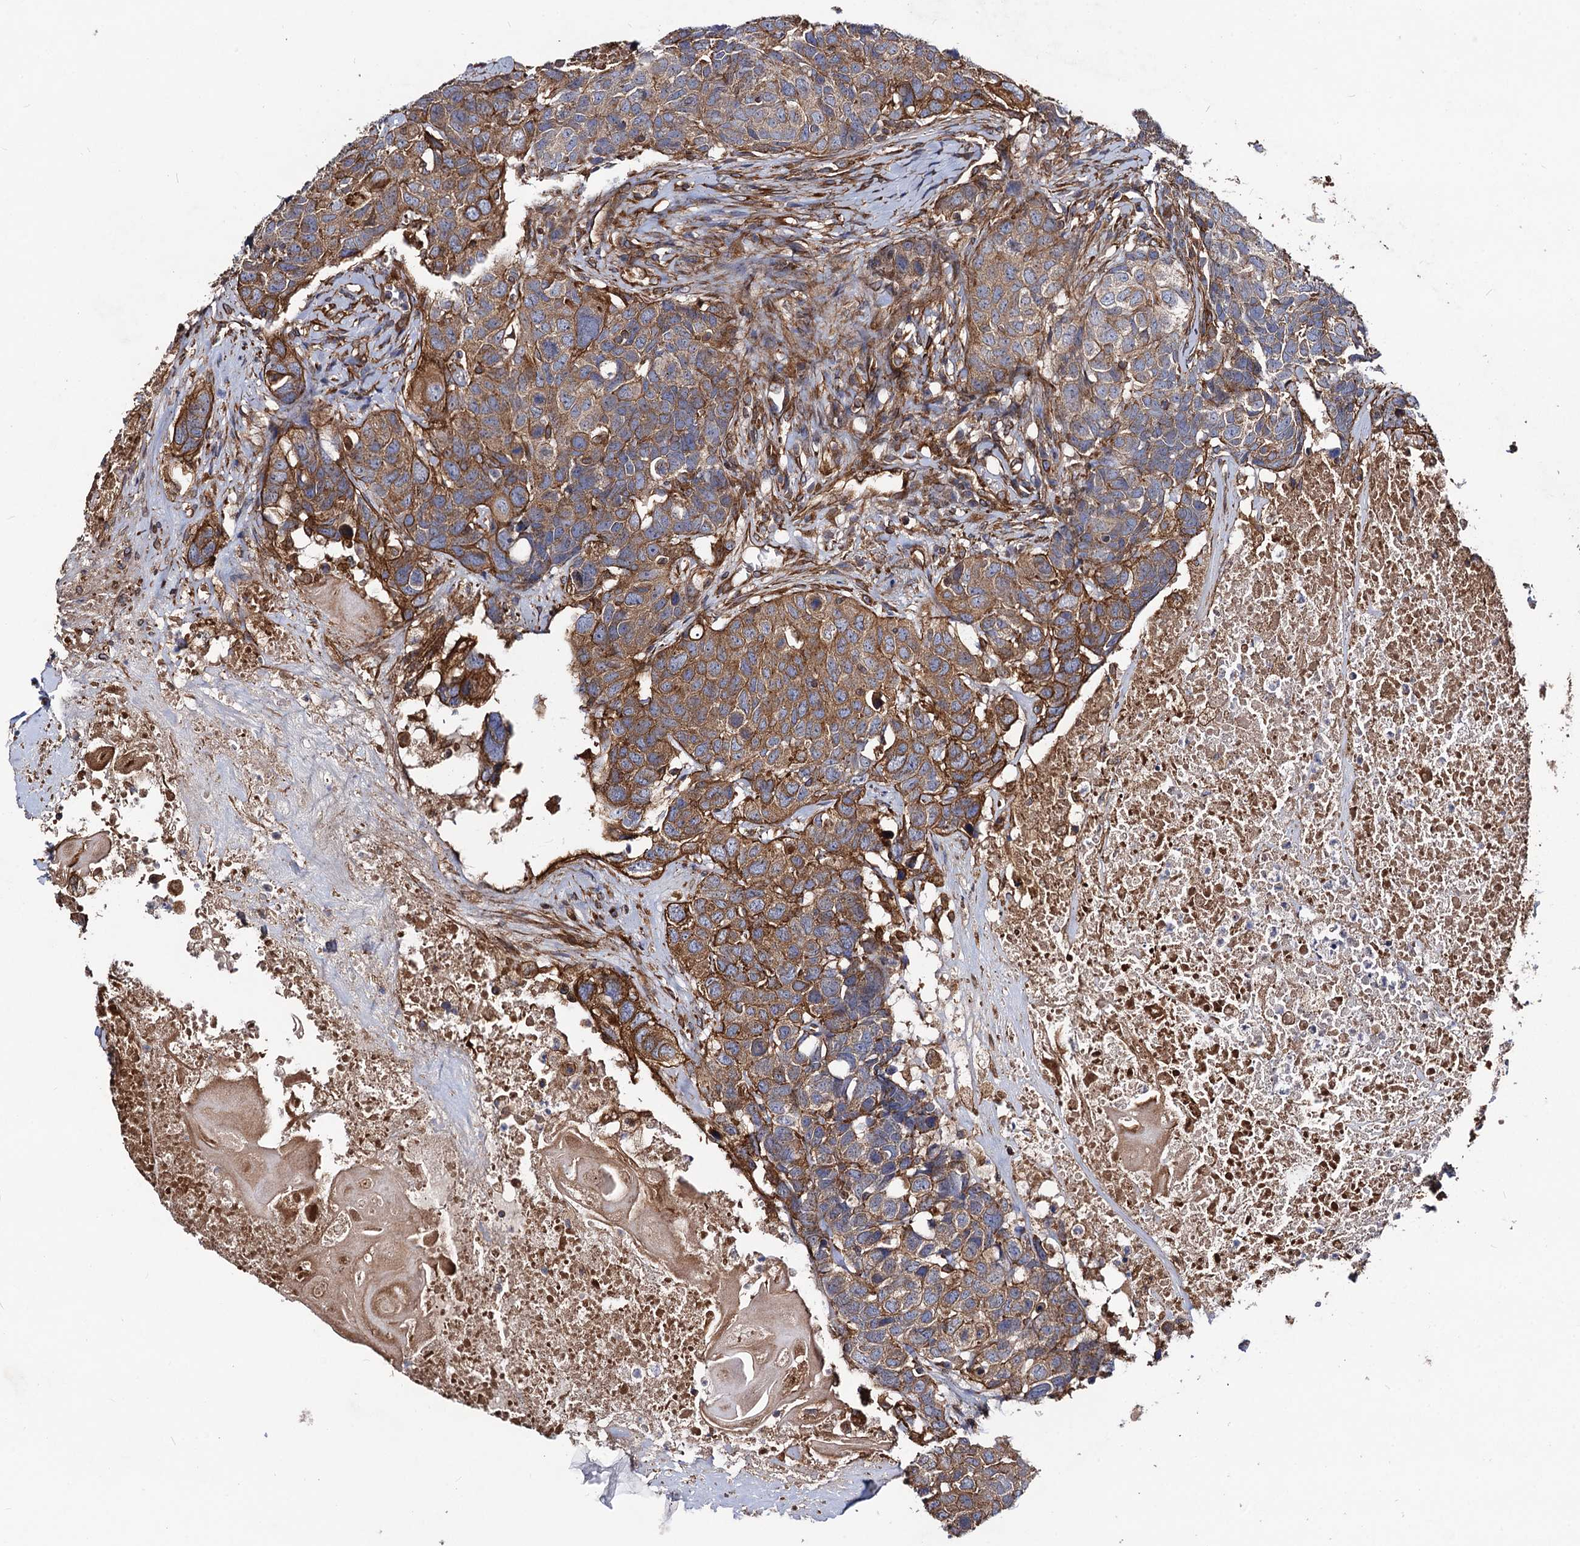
{"staining": {"intensity": "strong", "quantity": ">75%", "location": "cytoplasmic/membranous"}, "tissue": "head and neck cancer", "cell_type": "Tumor cells", "image_type": "cancer", "snomed": [{"axis": "morphology", "description": "Squamous cell carcinoma, NOS"}, {"axis": "topography", "description": "Head-Neck"}], "caption": "Head and neck cancer stained with immunohistochemistry (IHC) shows strong cytoplasmic/membranous staining in about >75% of tumor cells.", "gene": "CIP2A", "patient": {"sex": "male", "age": 66}}